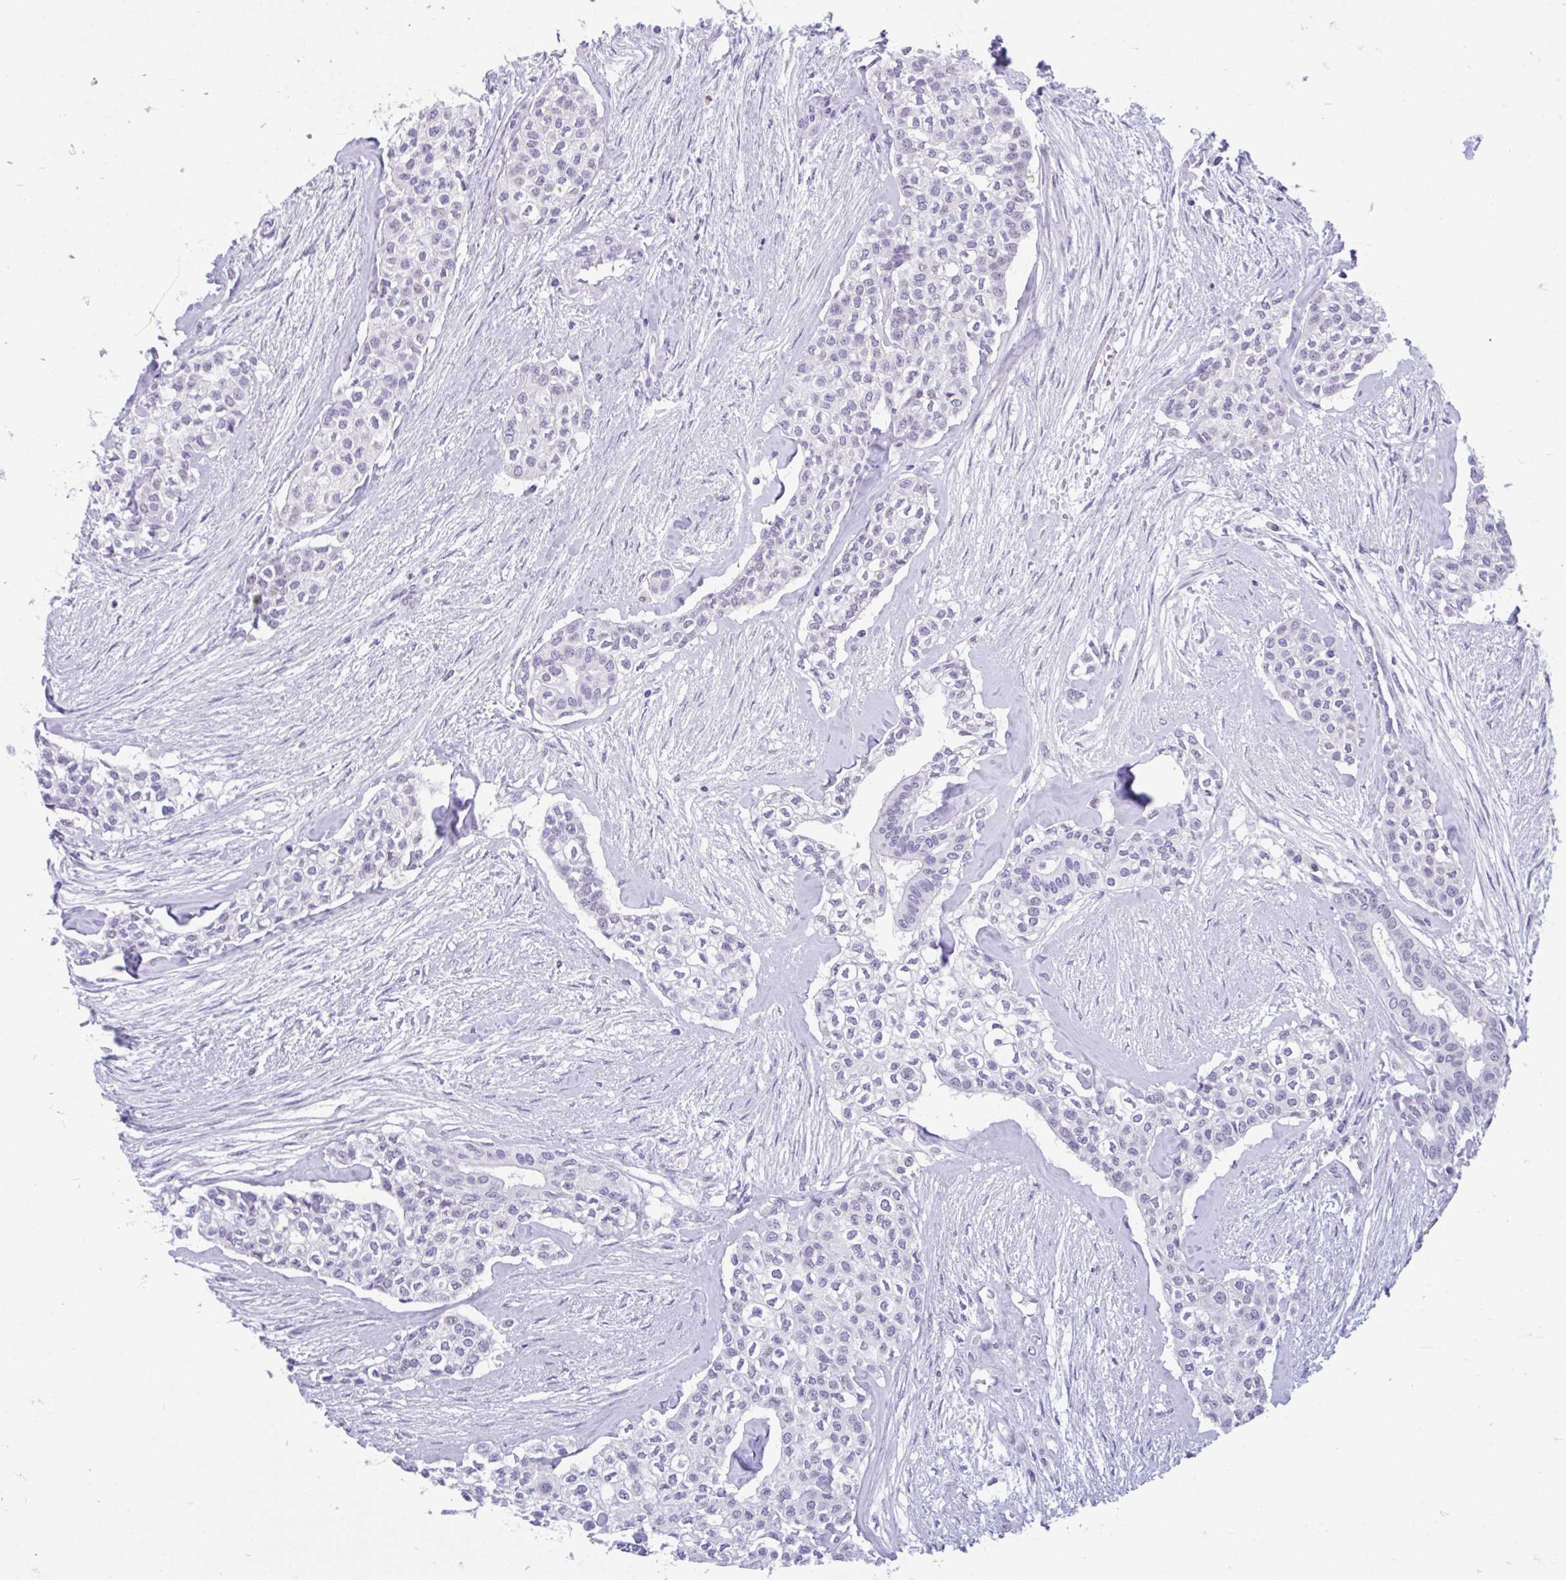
{"staining": {"intensity": "negative", "quantity": "none", "location": "none"}, "tissue": "head and neck cancer", "cell_type": "Tumor cells", "image_type": "cancer", "snomed": [{"axis": "morphology", "description": "Adenocarcinoma, NOS"}, {"axis": "topography", "description": "Head-Neck"}], "caption": "An image of human head and neck cancer (adenocarcinoma) is negative for staining in tumor cells.", "gene": "GLB1L2", "patient": {"sex": "male", "age": 81}}